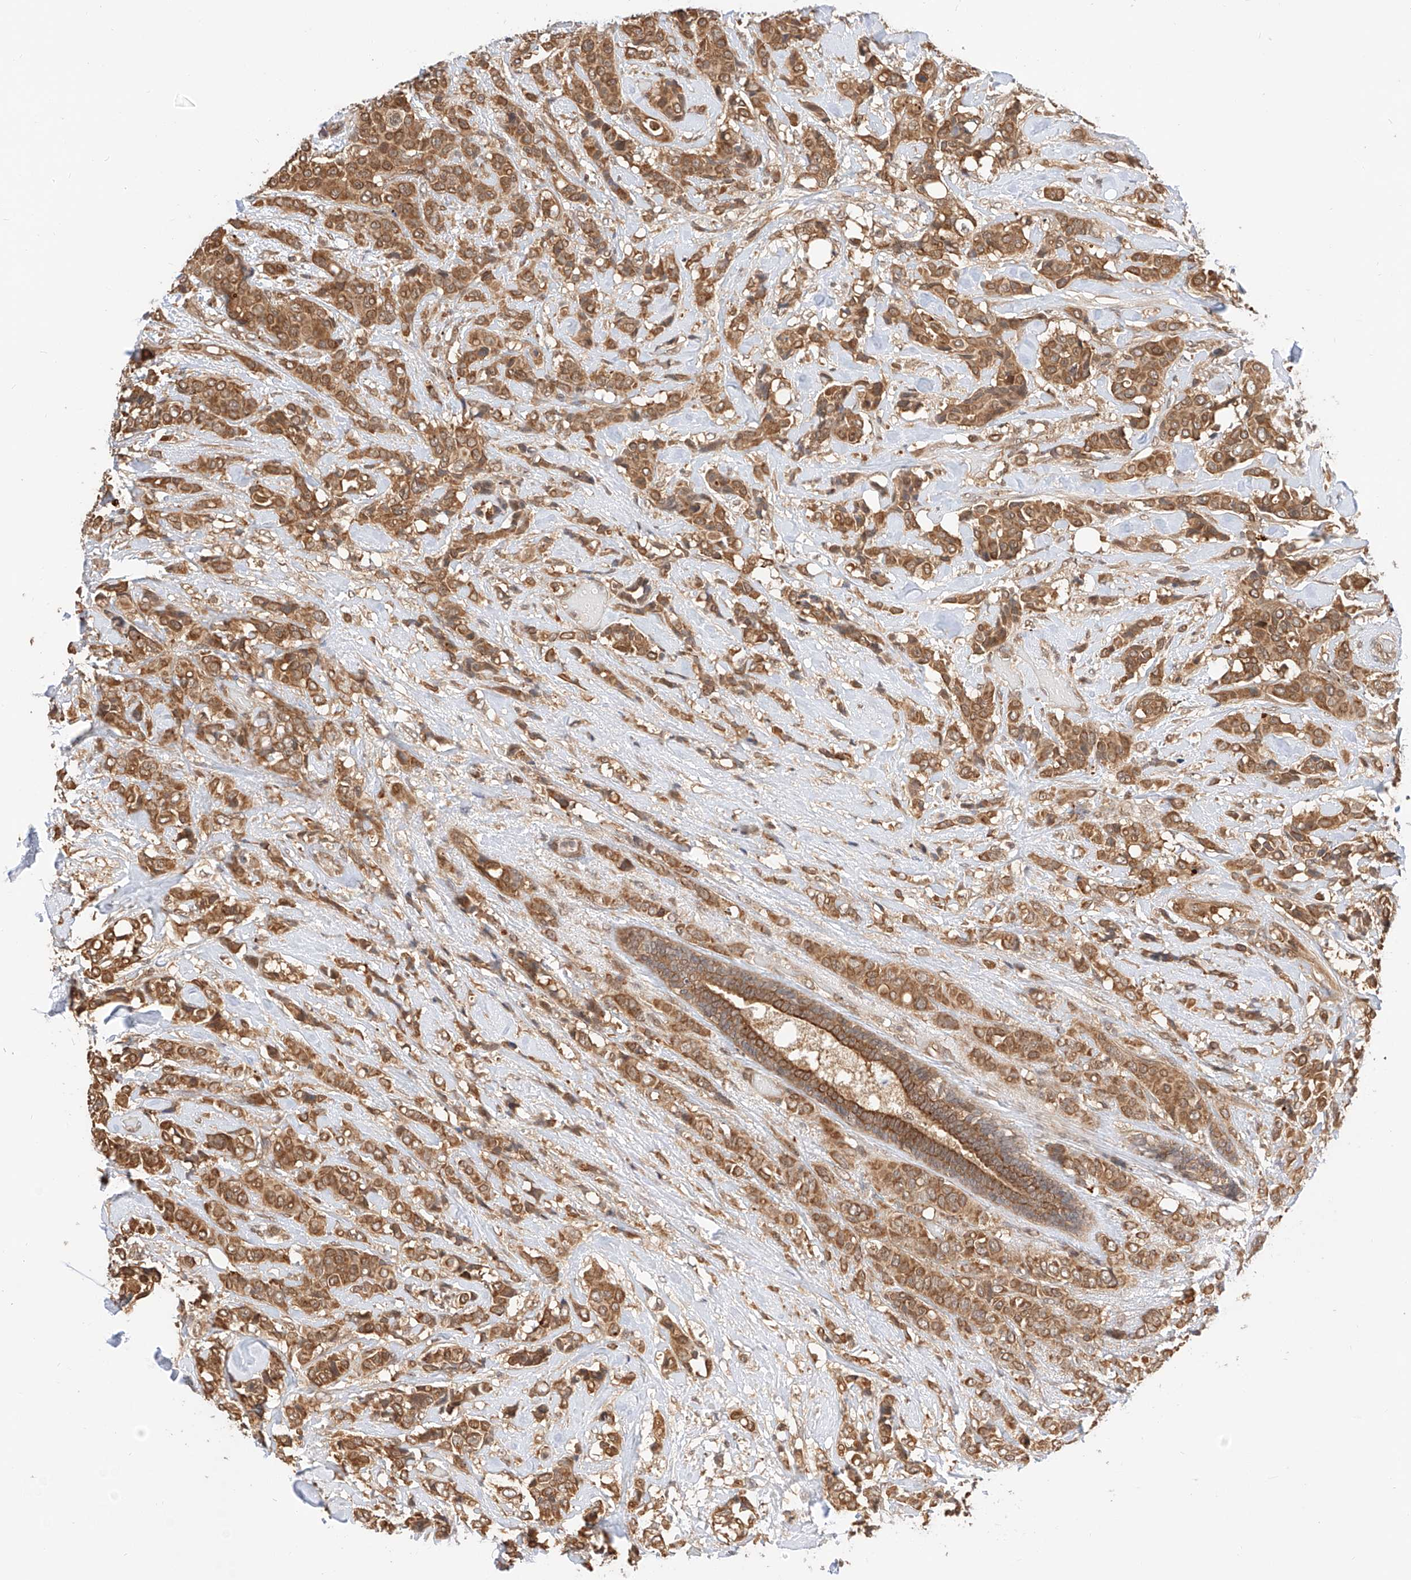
{"staining": {"intensity": "moderate", "quantity": ">75%", "location": "cytoplasmic/membranous,nuclear"}, "tissue": "breast cancer", "cell_type": "Tumor cells", "image_type": "cancer", "snomed": [{"axis": "morphology", "description": "Lobular carcinoma"}, {"axis": "topography", "description": "Breast"}], "caption": "Protein expression analysis of lobular carcinoma (breast) exhibits moderate cytoplasmic/membranous and nuclear expression in about >75% of tumor cells.", "gene": "EIF4H", "patient": {"sex": "female", "age": 51}}